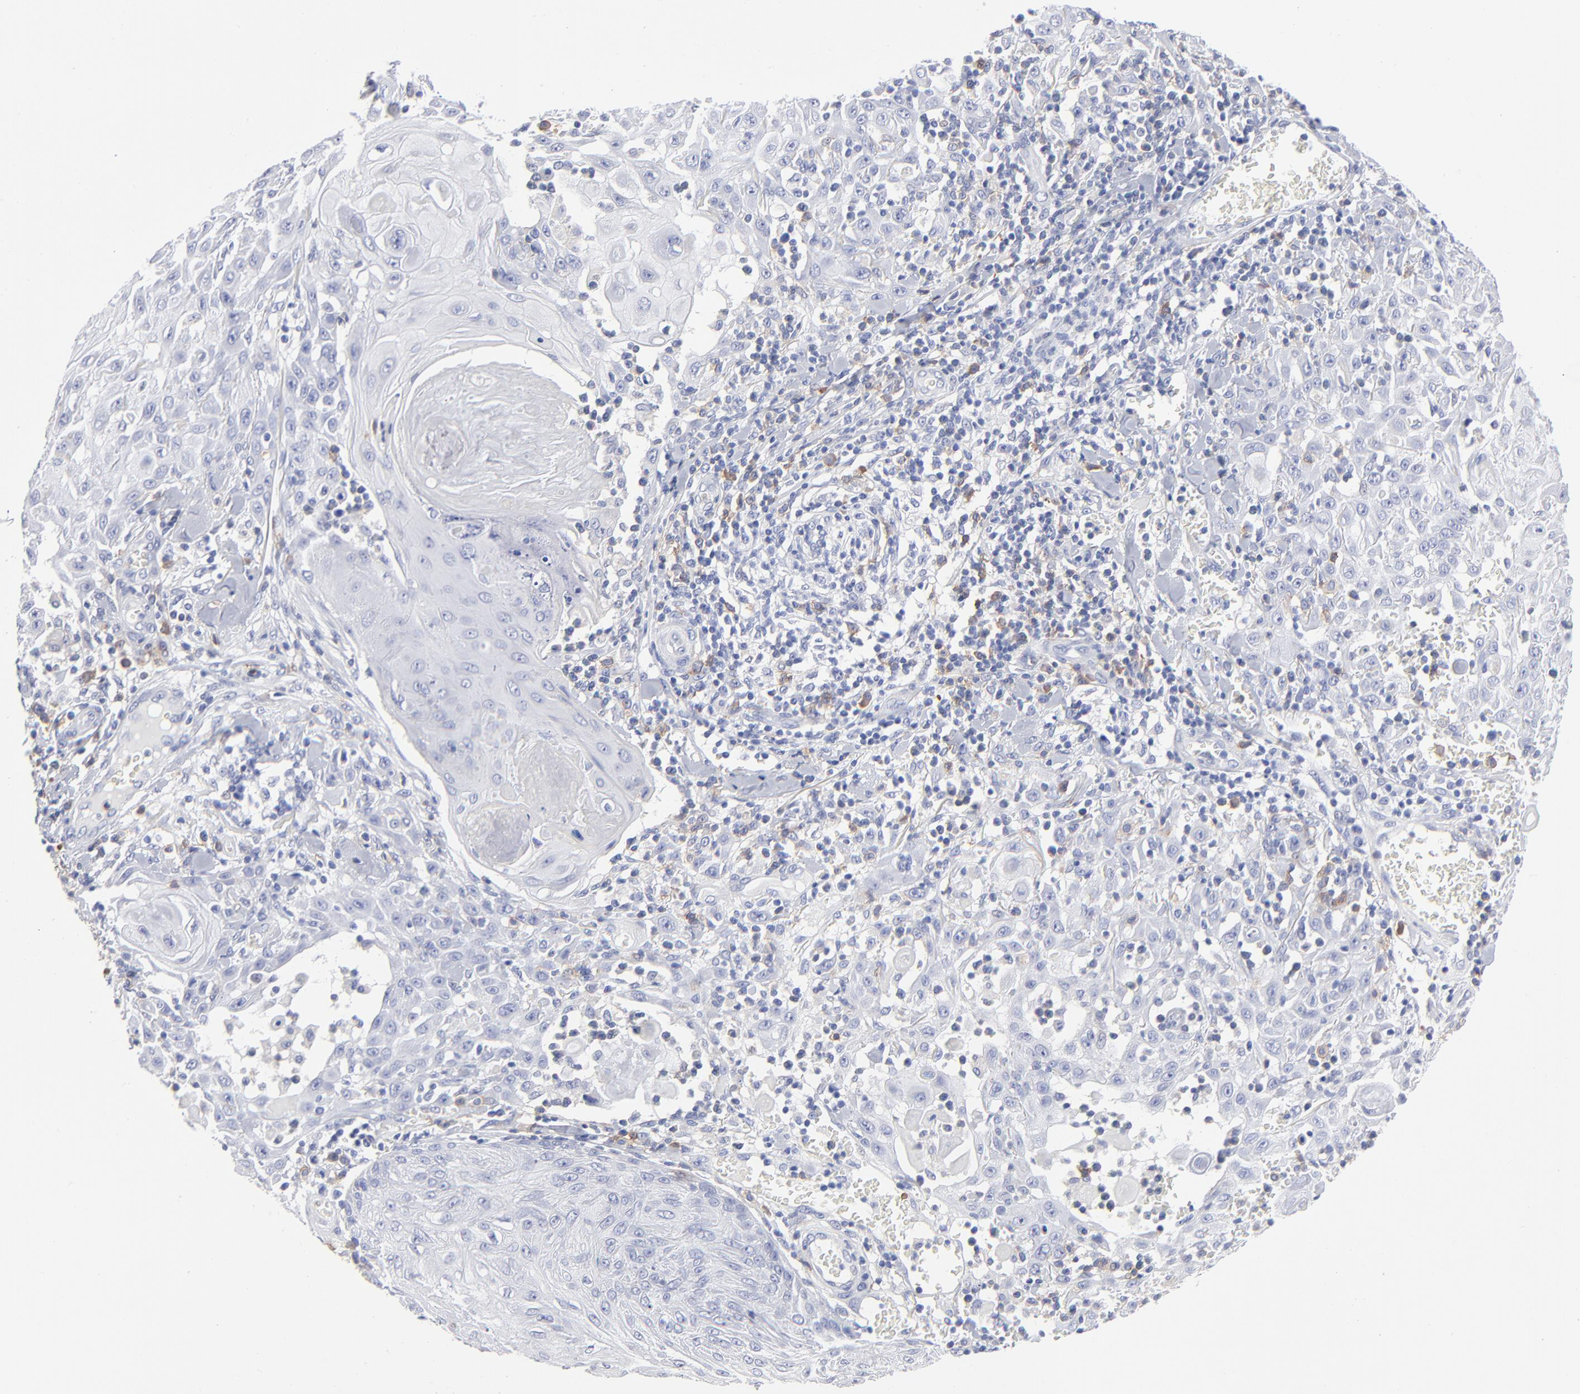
{"staining": {"intensity": "negative", "quantity": "none", "location": "none"}, "tissue": "skin cancer", "cell_type": "Tumor cells", "image_type": "cancer", "snomed": [{"axis": "morphology", "description": "Squamous cell carcinoma, NOS"}, {"axis": "topography", "description": "Skin"}], "caption": "A high-resolution histopathology image shows IHC staining of skin squamous cell carcinoma, which shows no significant staining in tumor cells.", "gene": "LAT2", "patient": {"sex": "male", "age": 24}}